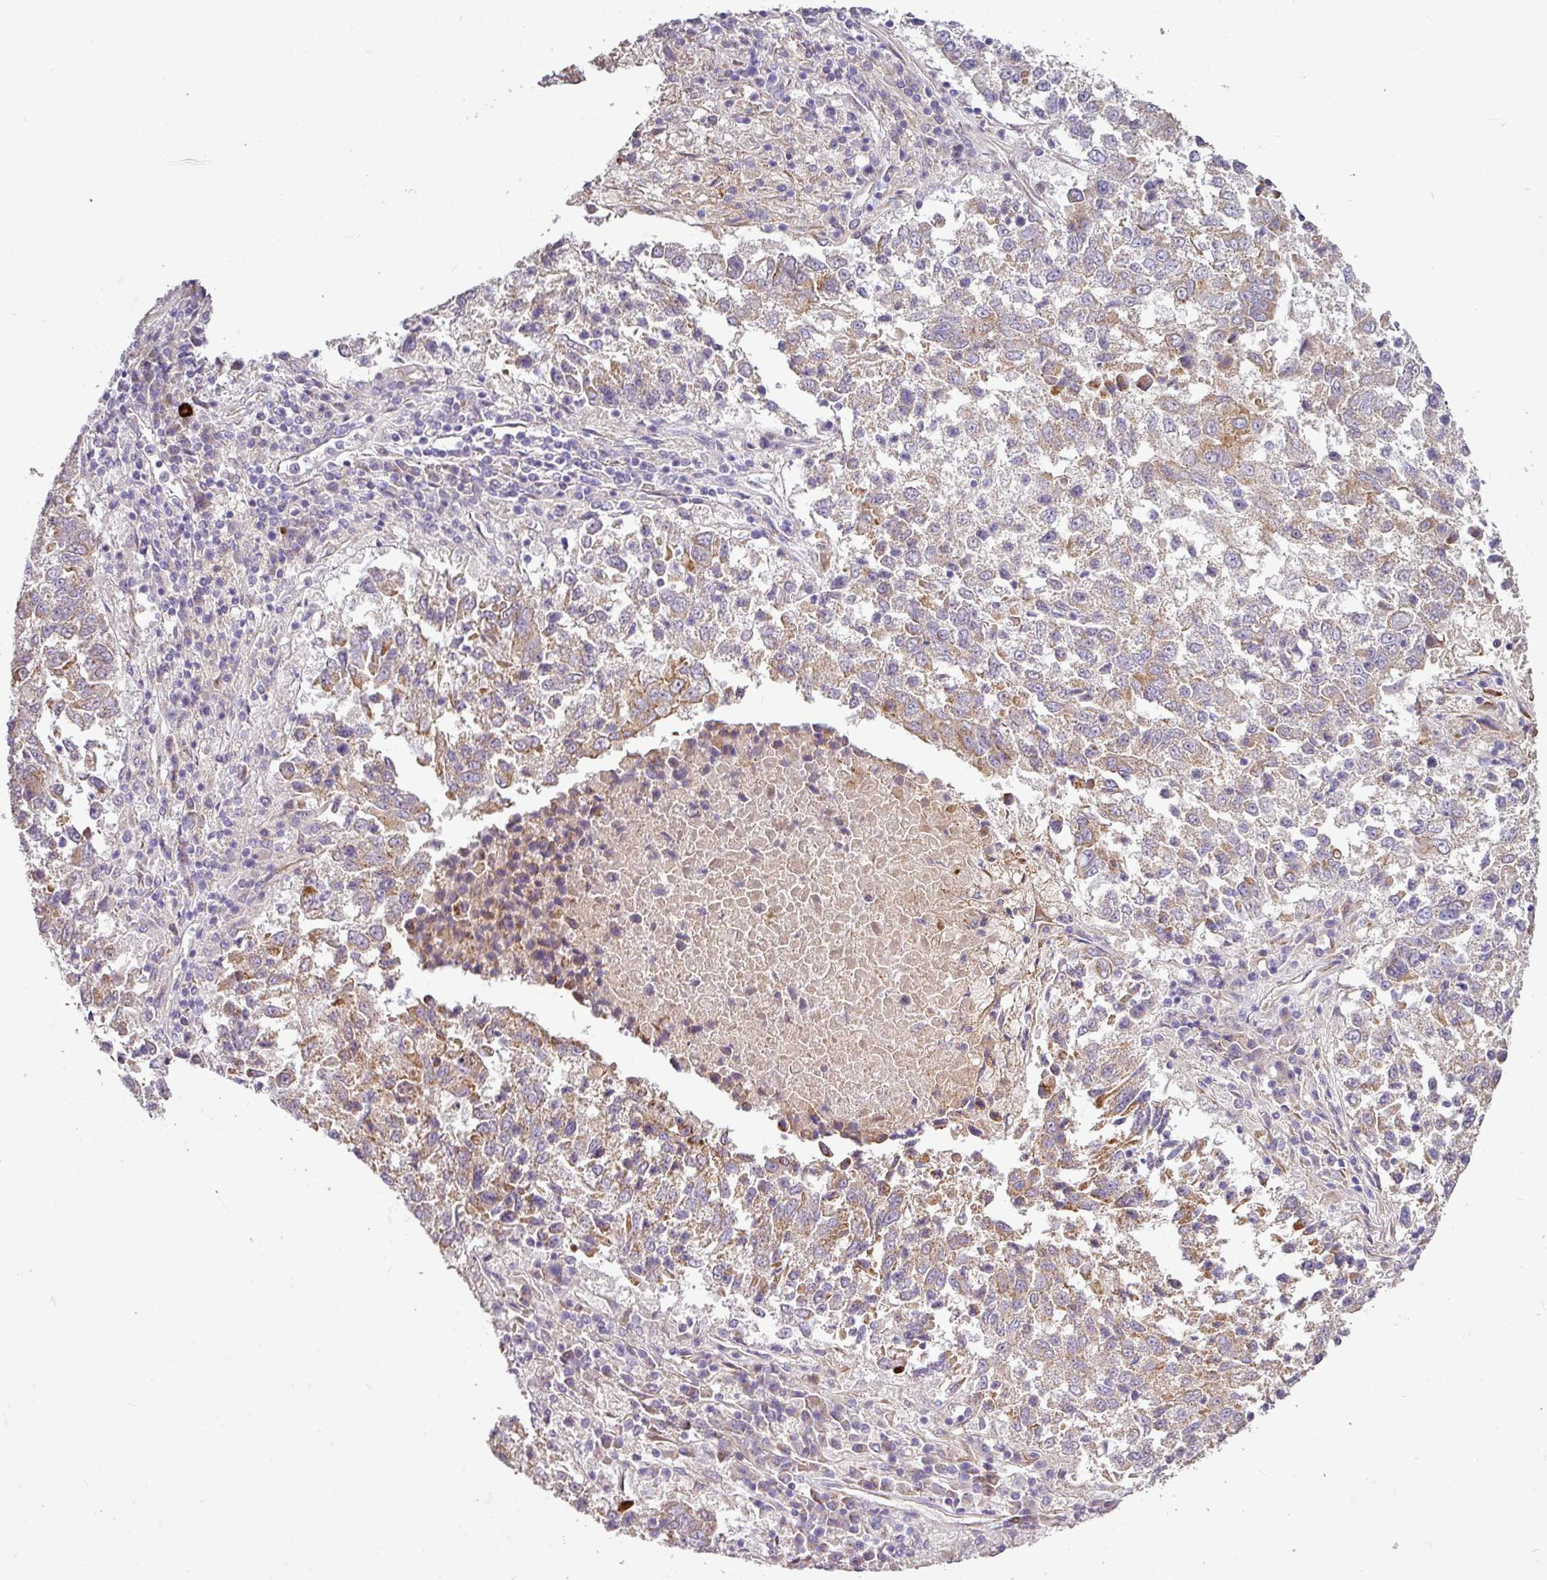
{"staining": {"intensity": "moderate", "quantity": "25%-75%", "location": "cytoplasmic/membranous"}, "tissue": "lung cancer", "cell_type": "Tumor cells", "image_type": "cancer", "snomed": [{"axis": "morphology", "description": "Squamous cell carcinoma, NOS"}, {"axis": "topography", "description": "Lung"}], "caption": "Tumor cells demonstrate medium levels of moderate cytoplasmic/membranous staining in about 25%-75% of cells in lung cancer.", "gene": "GAN", "patient": {"sex": "male", "age": 73}}